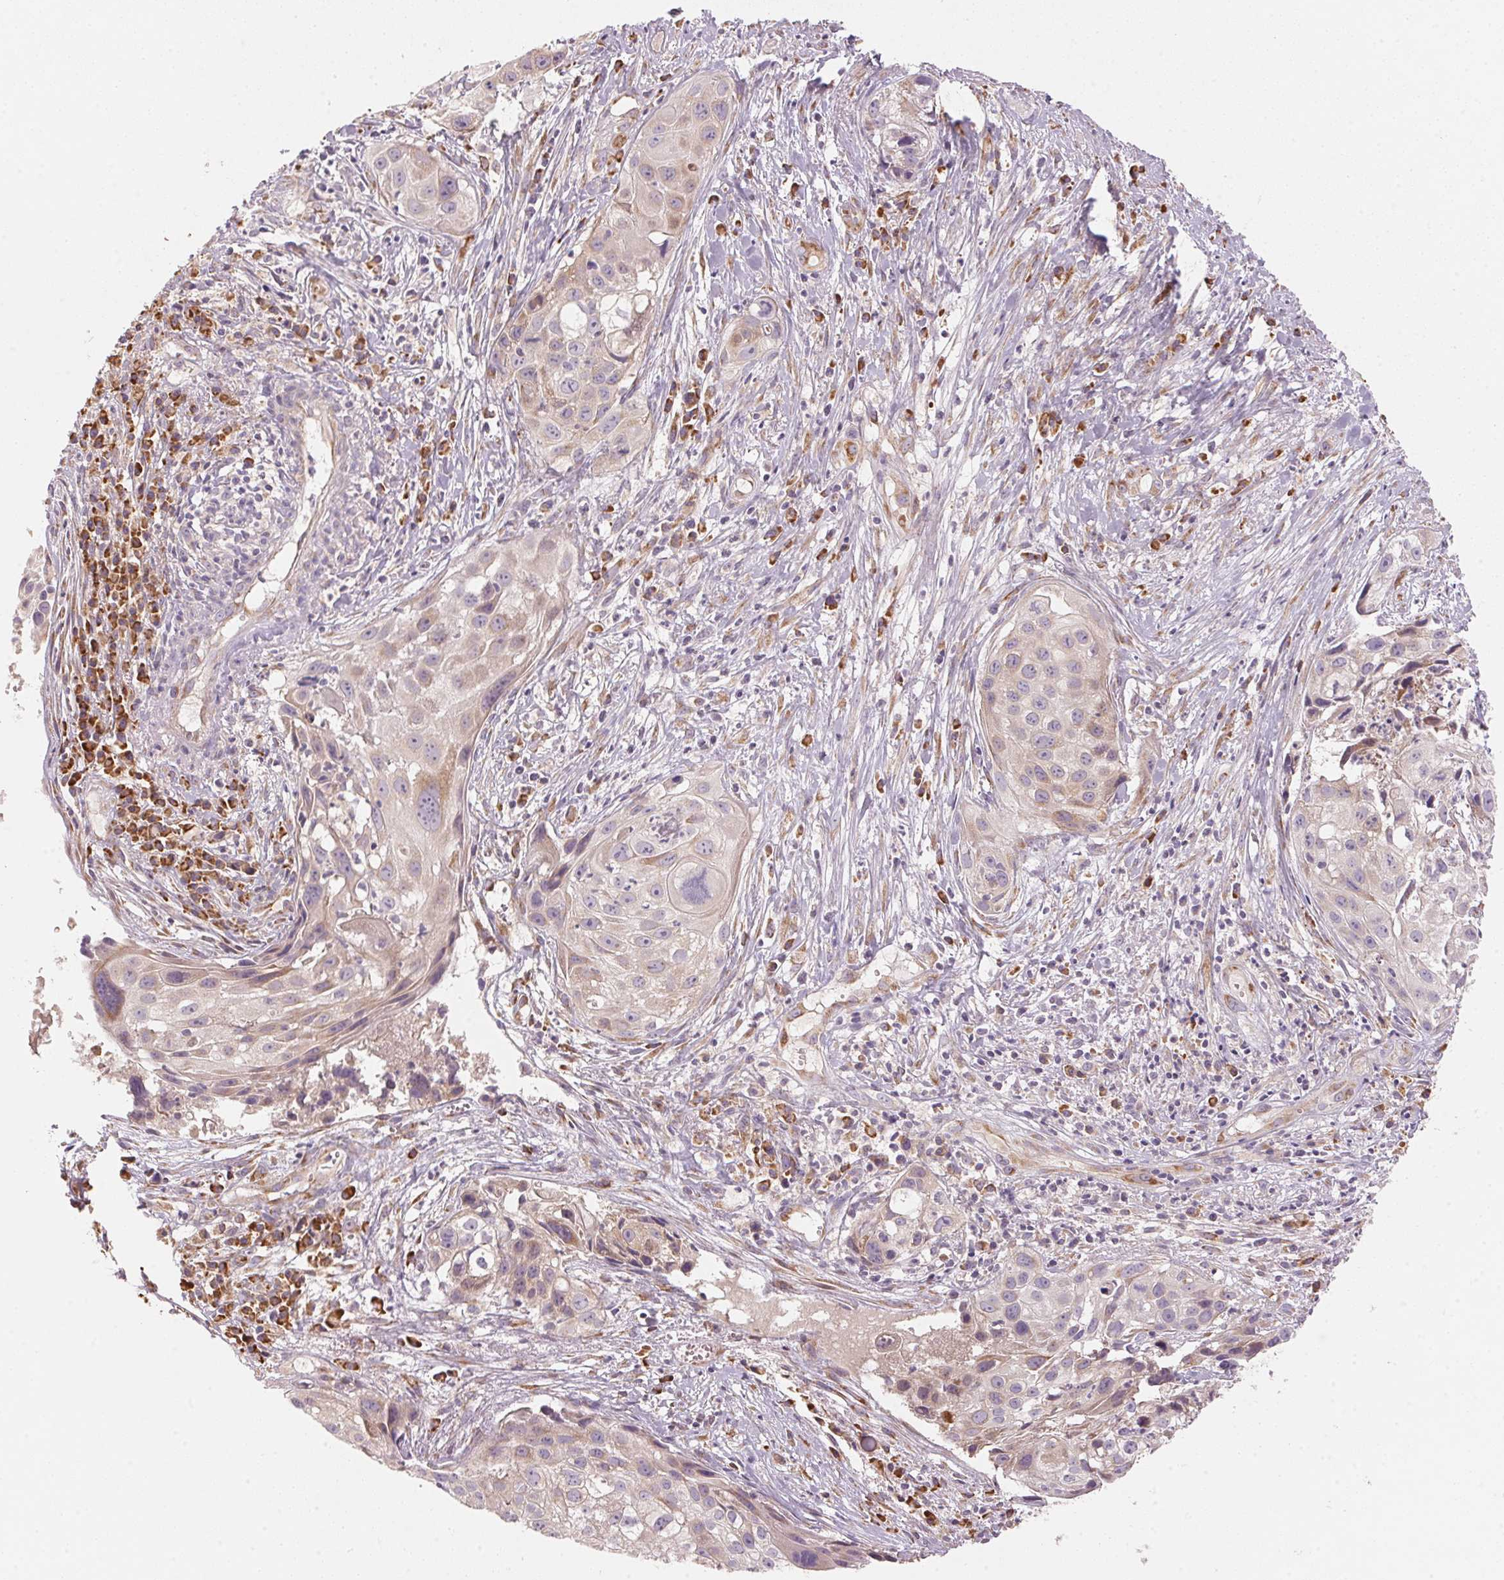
{"staining": {"intensity": "weak", "quantity": "<25%", "location": "cytoplasmic/membranous"}, "tissue": "cervical cancer", "cell_type": "Tumor cells", "image_type": "cancer", "snomed": [{"axis": "morphology", "description": "Squamous cell carcinoma, NOS"}, {"axis": "topography", "description": "Cervix"}], "caption": "Tumor cells show no significant protein staining in cervical cancer. (DAB (3,3'-diaminobenzidine) immunohistochemistry (IHC) visualized using brightfield microscopy, high magnification).", "gene": "BLOC1S2", "patient": {"sex": "female", "age": 53}}